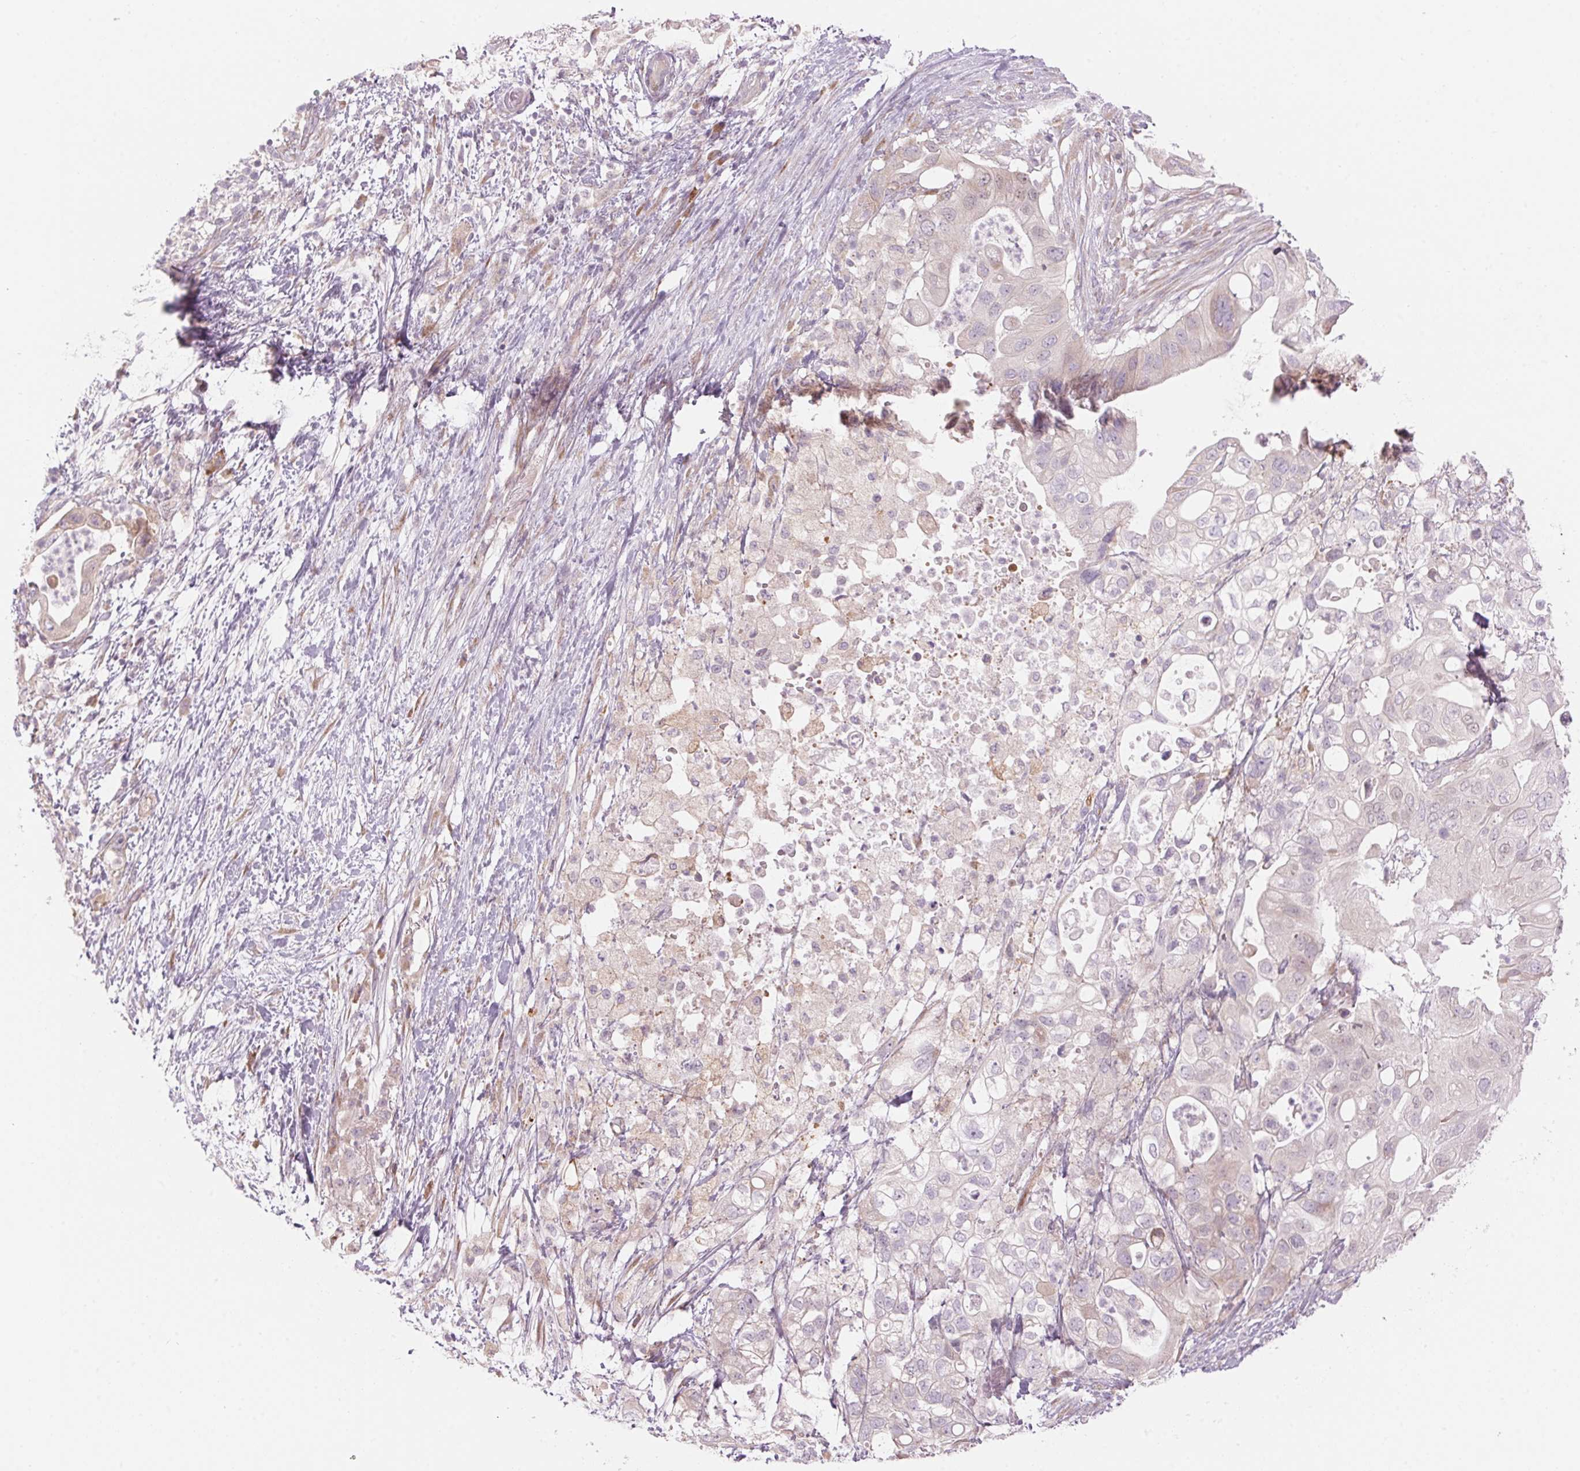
{"staining": {"intensity": "negative", "quantity": "none", "location": "none"}, "tissue": "pancreatic cancer", "cell_type": "Tumor cells", "image_type": "cancer", "snomed": [{"axis": "morphology", "description": "Adenocarcinoma, NOS"}, {"axis": "topography", "description": "Pancreas"}], "caption": "IHC histopathology image of human pancreatic cancer stained for a protein (brown), which reveals no staining in tumor cells.", "gene": "GNMT", "patient": {"sex": "female", "age": 72}}